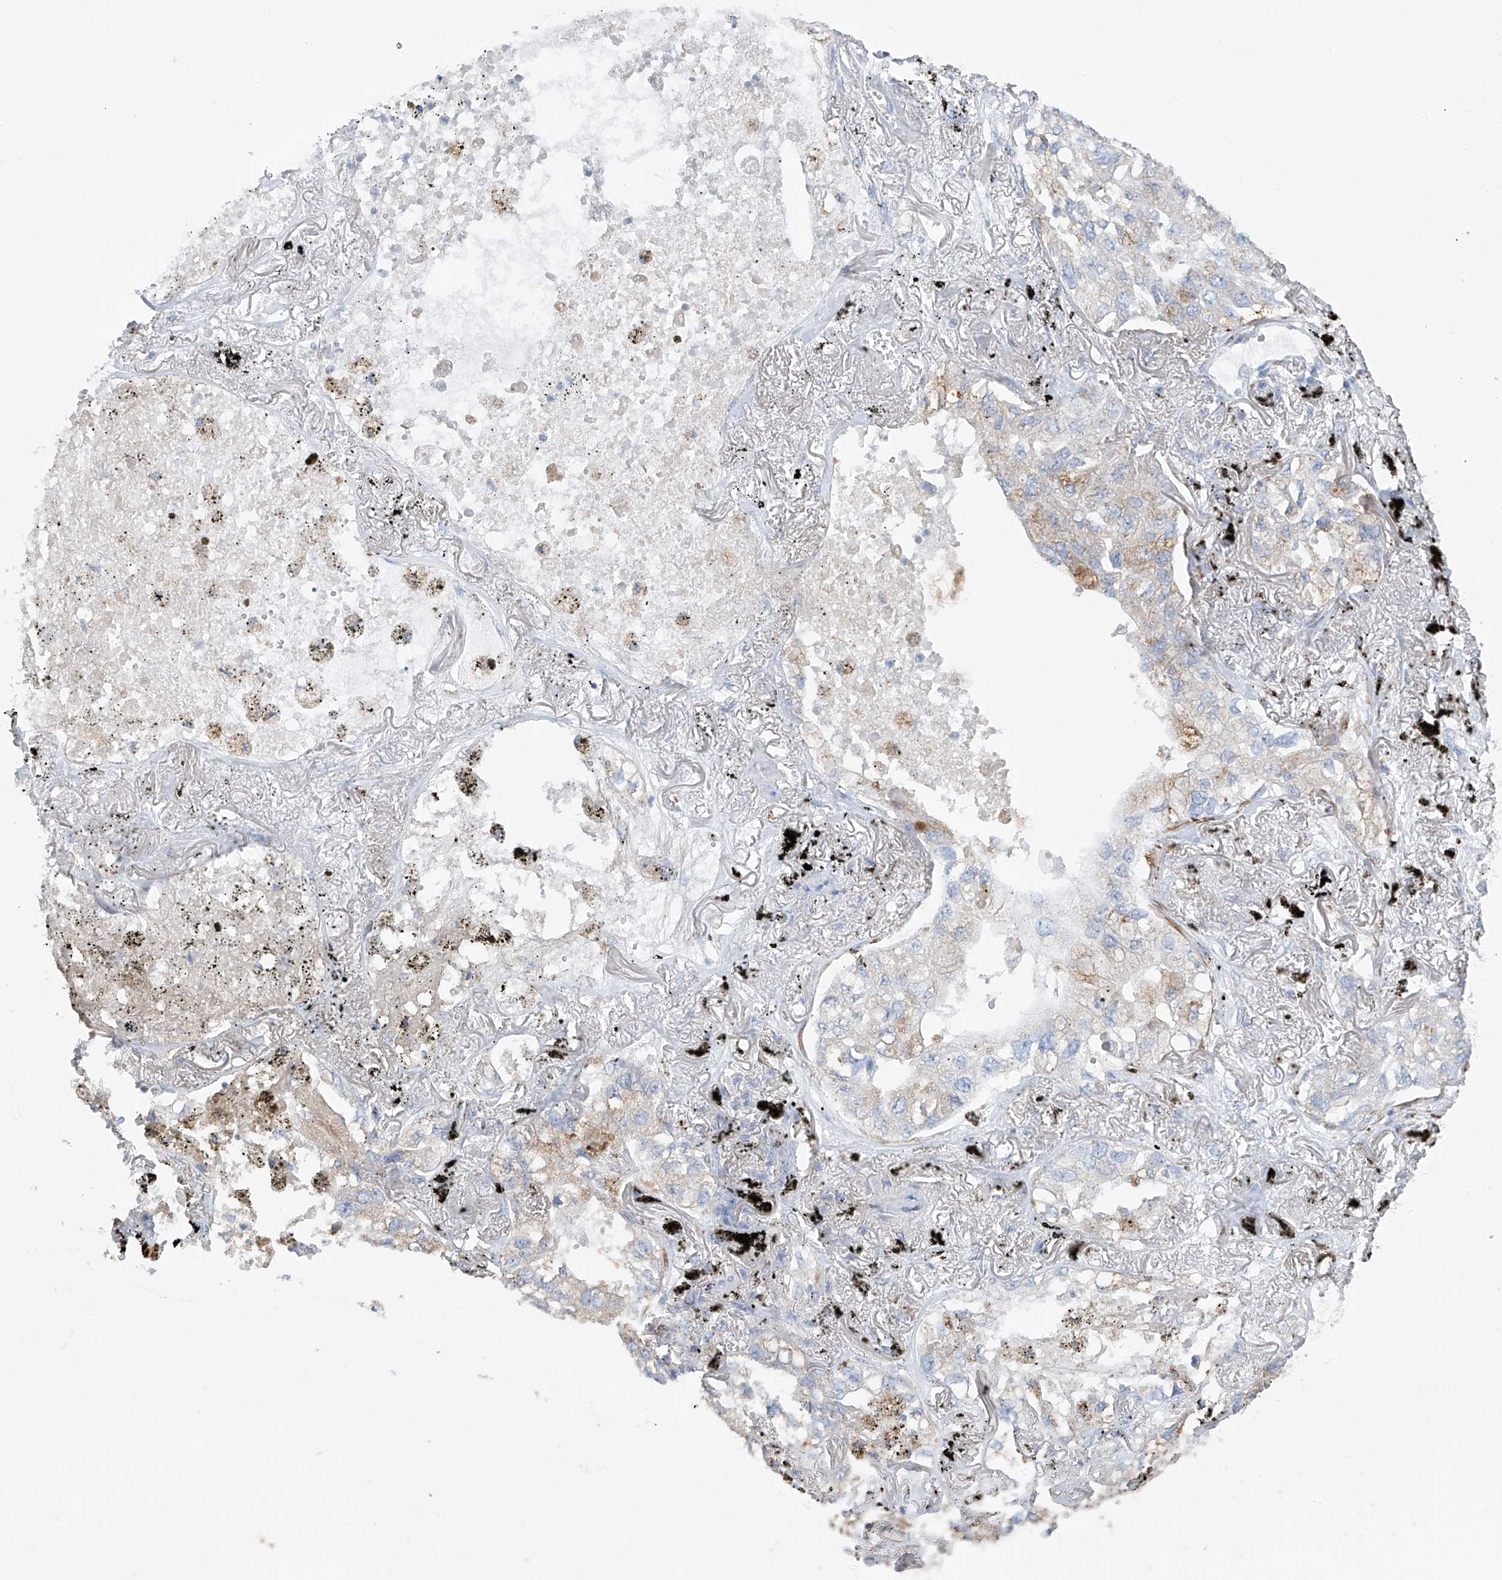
{"staining": {"intensity": "weak", "quantity": "<25%", "location": "cytoplasmic/membranous"}, "tissue": "lung cancer", "cell_type": "Tumor cells", "image_type": "cancer", "snomed": [{"axis": "morphology", "description": "Adenocarcinoma, NOS"}, {"axis": "topography", "description": "Lung"}], "caption": "Immunohistochemical staining of human adenocarcinoma (lung) displays no significant staining in tumor cells.", "gene": "GLMP", "patient": {"sex": "male", "age": 65}}